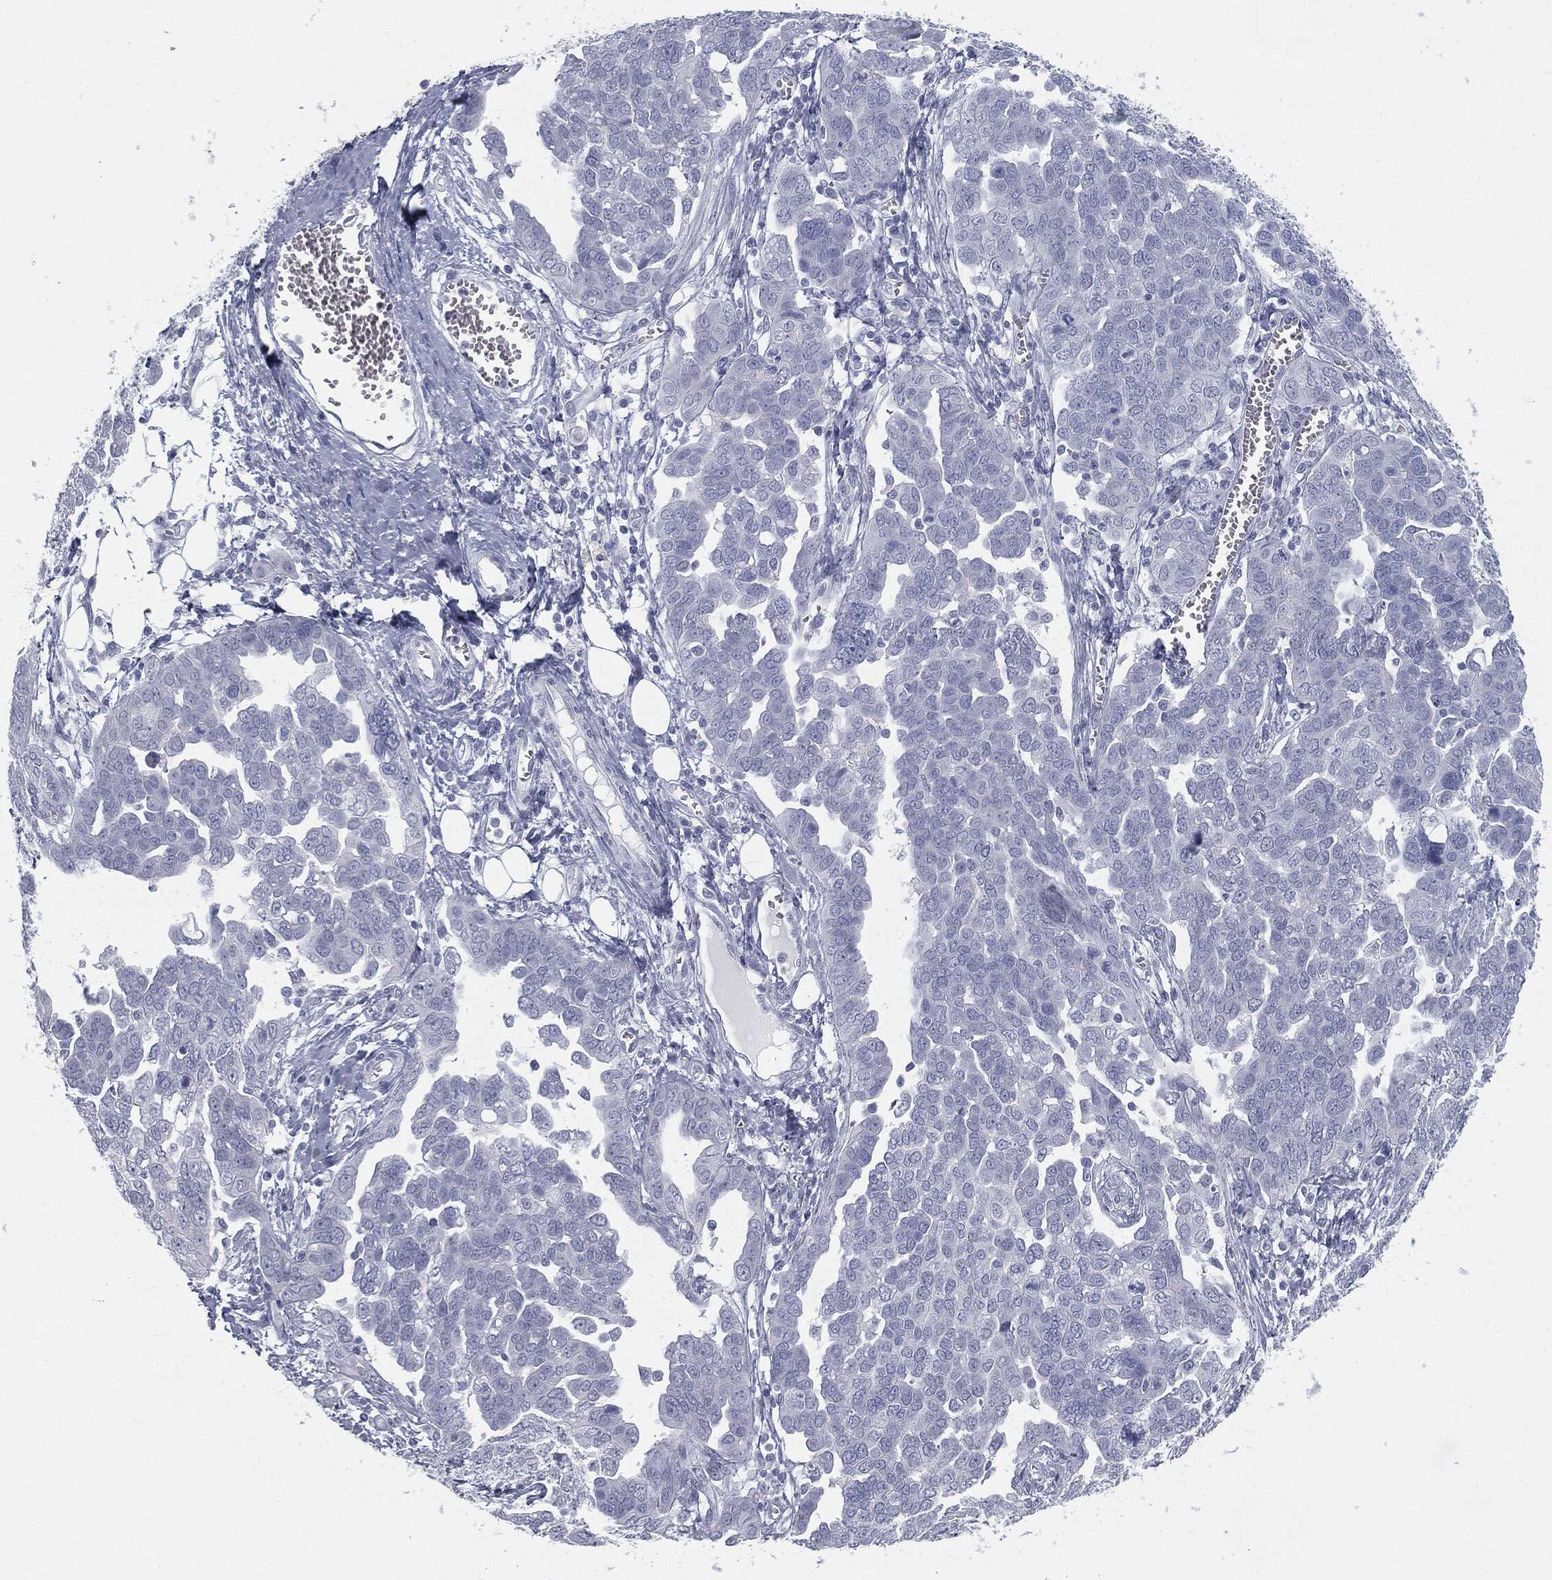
{"staining": {"intensity": "negative", "quantity": "none", "location": "none"}, "tissue": "ovarian cancer", "cell_type": "Tumor cells", "image_type": "cancer", "snomed": [{"axis": "morphology", "description": "Cystadenocarcinoma, serous, NOS"}, {"axis": "topography", "description": "Ovary"}], "caption": "Immunohistochemistry (IHC) micrograph of ovarian cancer stained for a protein (brown), which displays no staining in tumor cells.", "gene": "TPO", "patient": {"sex": "female", "age": 59}}